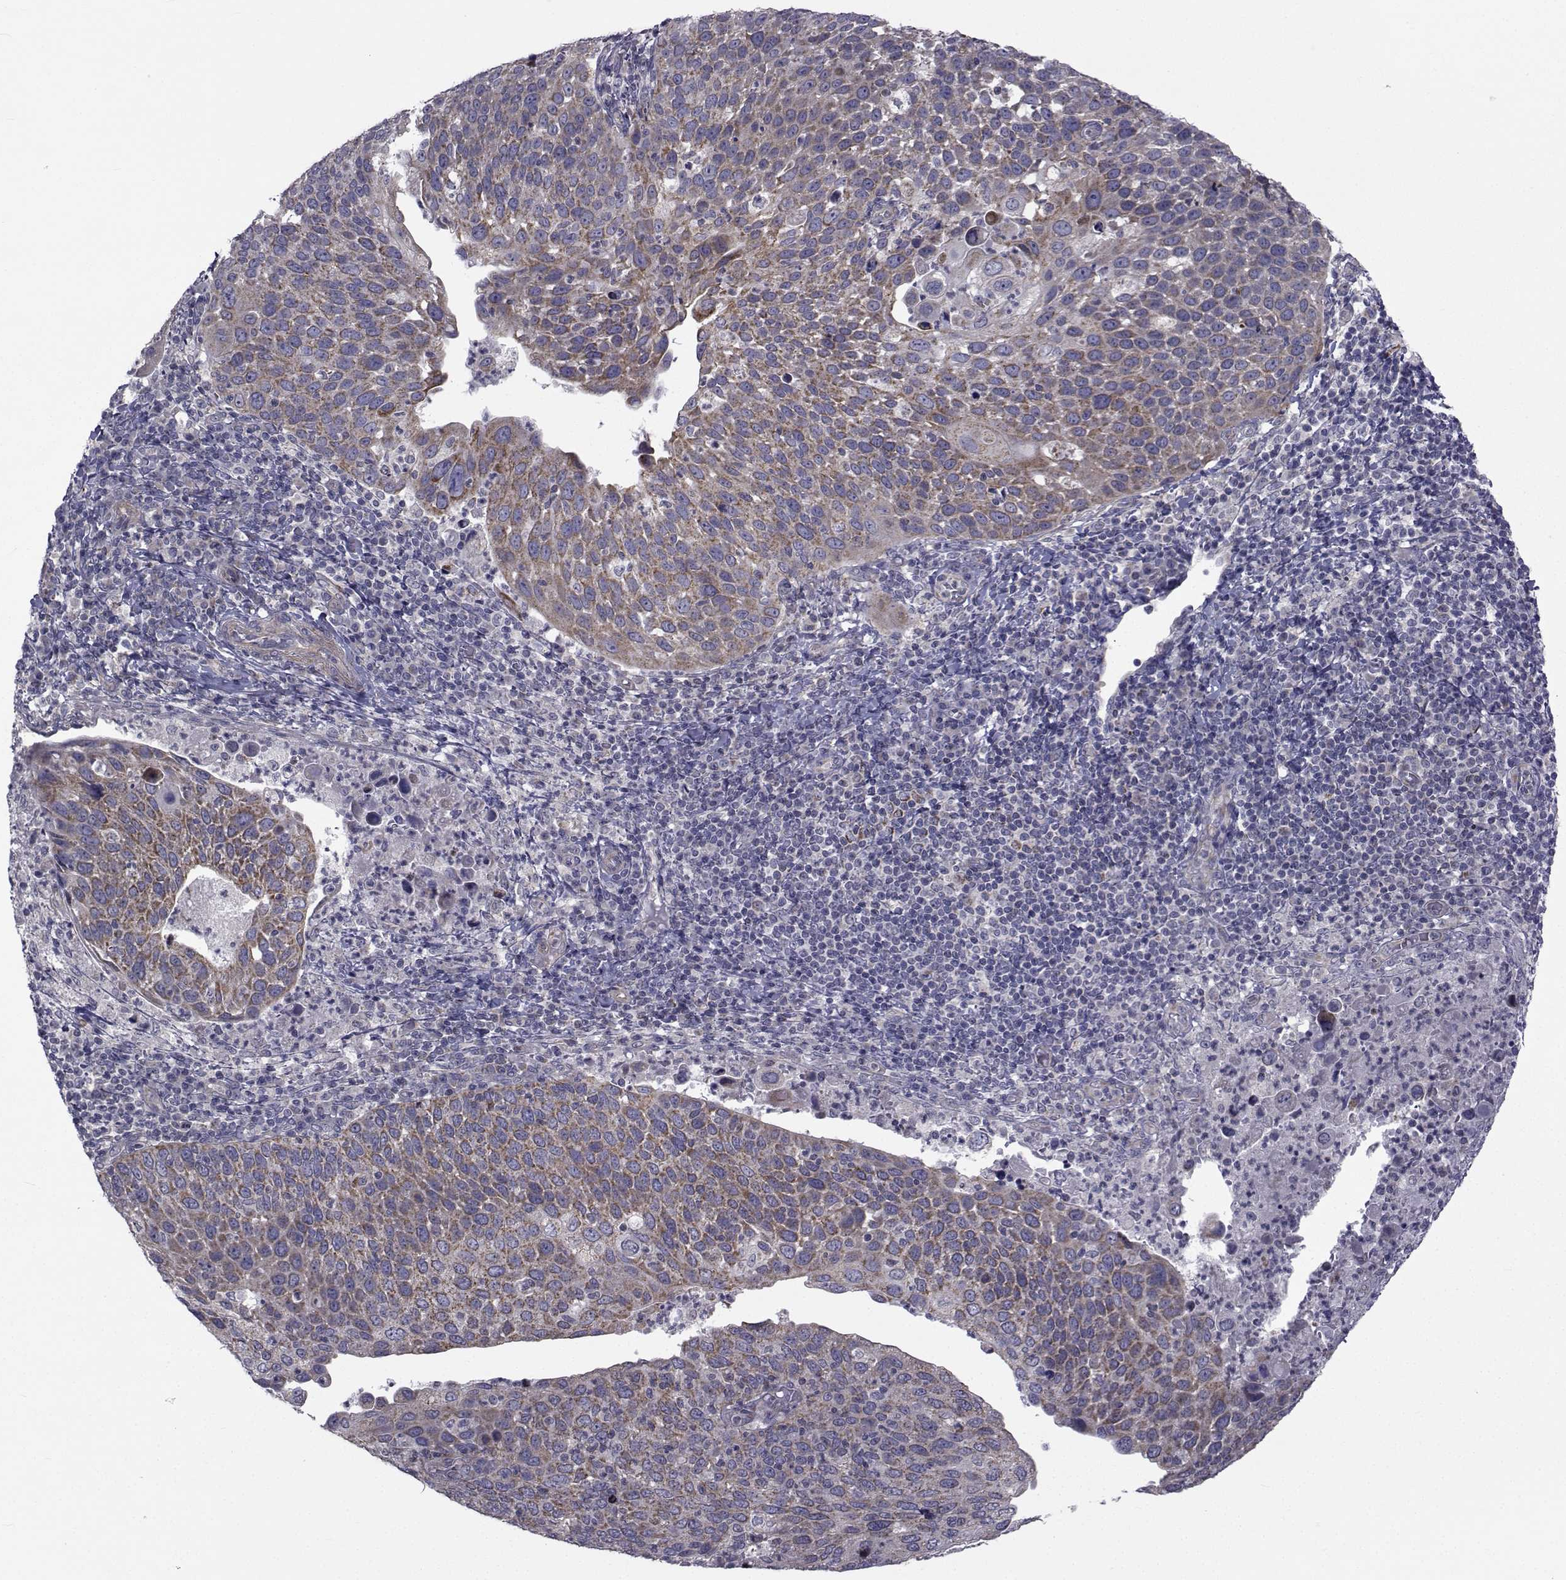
{"staining": {"intensity": "weak", "quantity": "25%-75%", "location": "cytoplasmic/membranous"}, "tissue": "cervical cancer", "cell_type": "Tumor cells", "image_type": "cancer", "snomed": [{"axis": "morphology", "description": "Squamous cell carcinoma, NOS"}, {"axis": "topography", "description": "Cervix"}], "caption": "Tumor cells show weak cytoplasmic/membranous staining in approximately 25%-75% of cells in cervical cancer (squamous cell carcinoma).", "gene": "CFAP74", "patient": {"sex": "female", "age": 54}}